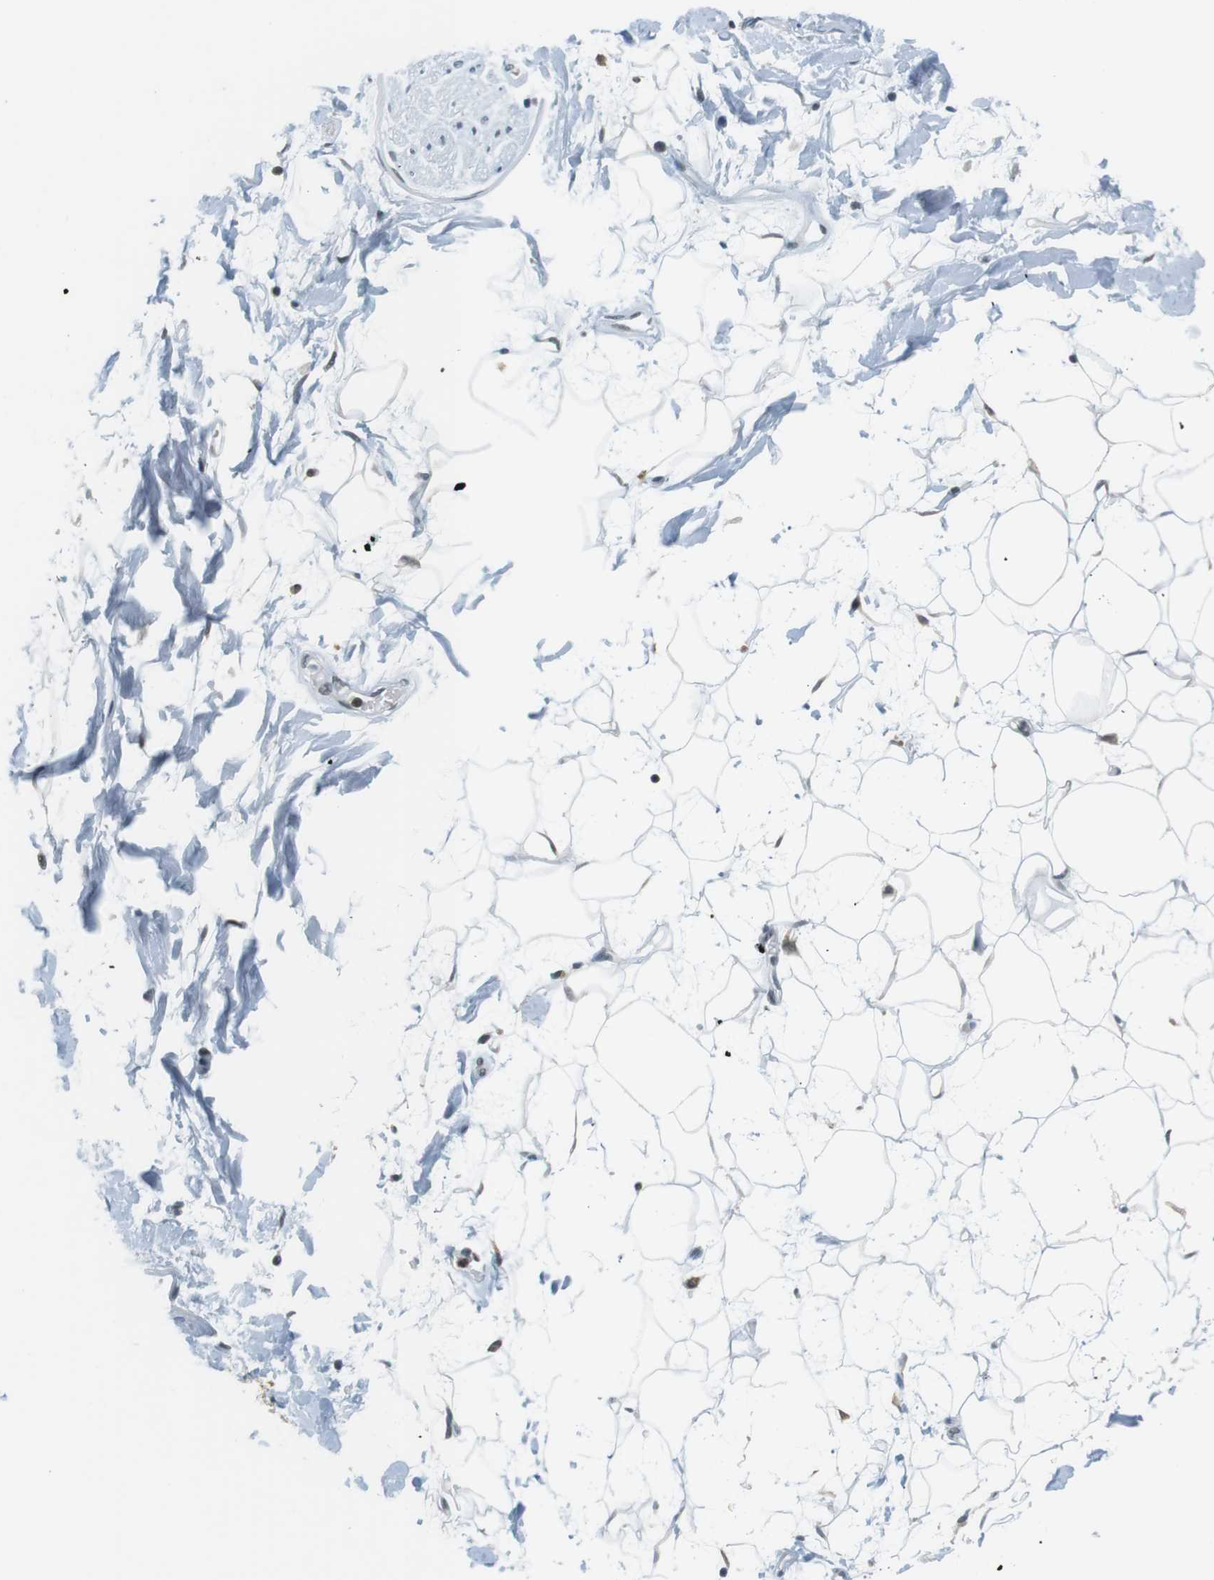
{"staining": {"intensity": "negative", "quantity": "none", "location": "none"}, "tissue": "adipose tissue", "cell_type": "Adipocytes", "image_type": "normal", "snomed": [{"axis": "morphology", "description": "Normal tissue, NOS"}, {"axis": "topography", "description": "Soft tissue"}], "caption": "This is an IHC photomicrograph of benign human adipose tissue. There is no positivity in adipocytes.", "gene": "RNF38", "patient": {"sex": "male", "age": 72}}